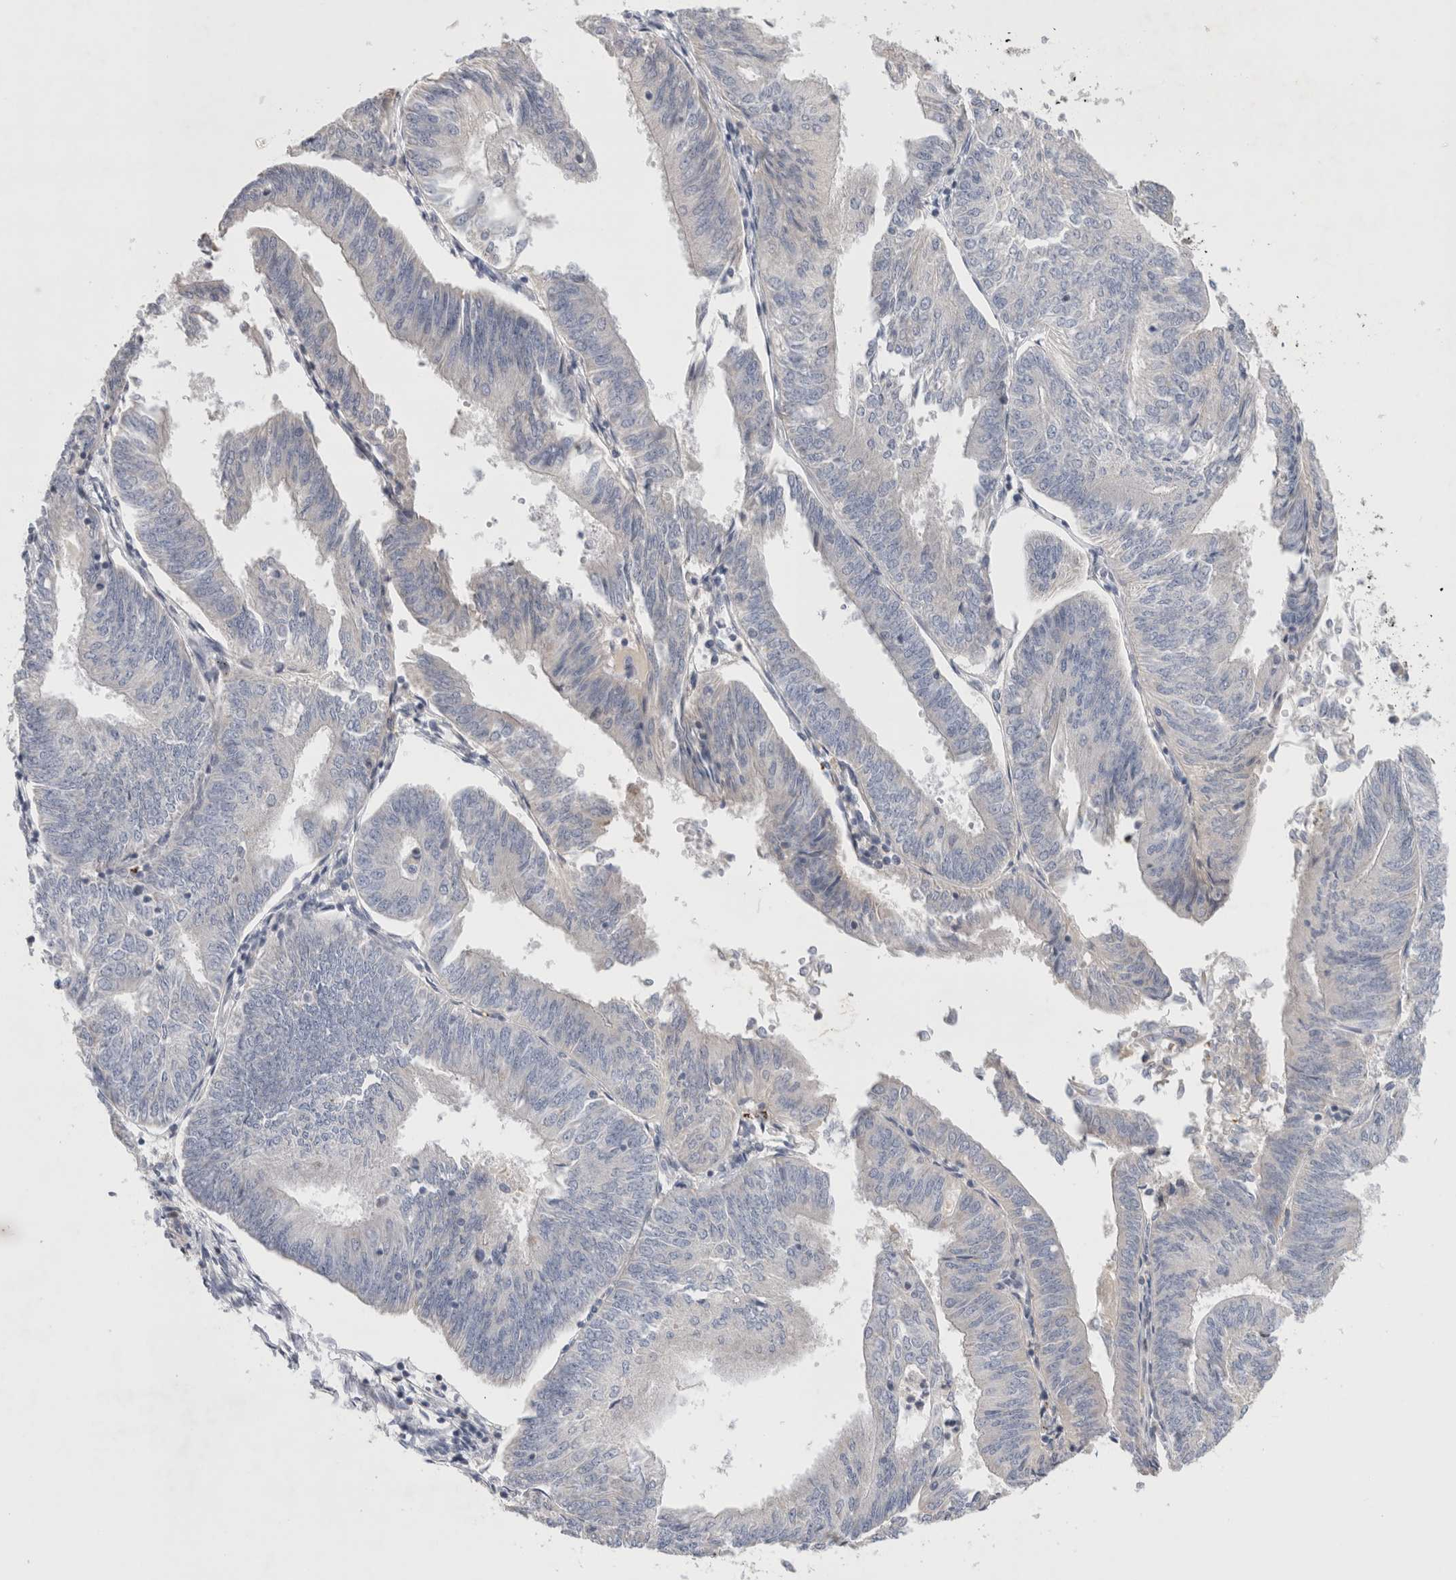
{"staining": {"intensity": "negative", "quantity": "none", "location": "none"}, "tissue": "endometrial cancer", "cell_type": "Tumor cells", "image_type": "cancer", "snomed": [{"axis": "morphology", "description": "Adenocarcinoma, NOS"}, {"axis": "topography", "description": "Endometrium"}], "caption": "Human endometrial cancer (adenocarcinoma) stained for a protein using immunohistochemistry reveals no staining in tumor cells.", "gene": "ECHDC2", "patient": {"sex": "female", "age": 58}}